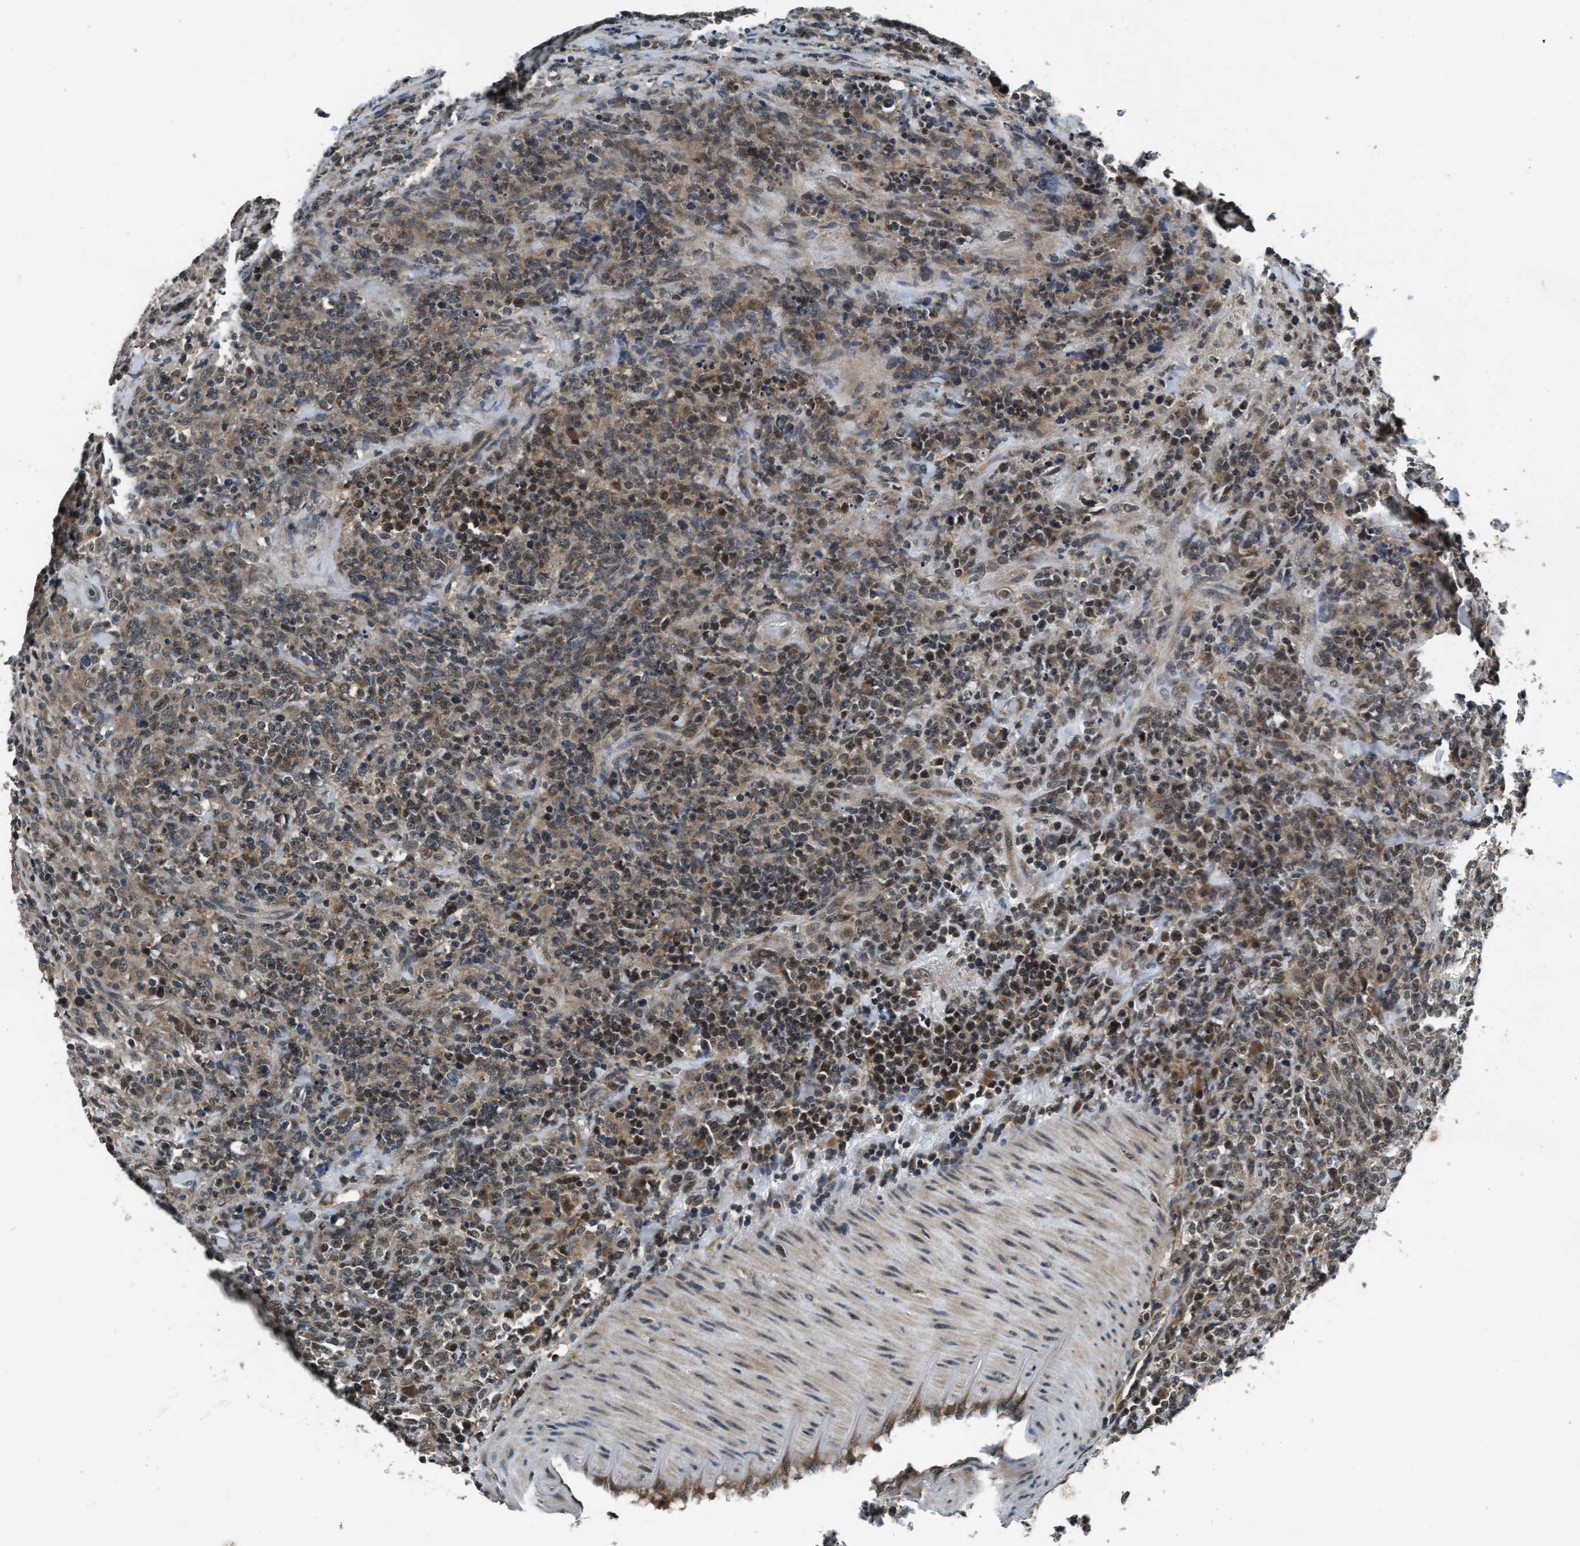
{"staining": {"intensity": "weak", "quantity": ">75%", "location": "nuclear"}, "tissue": "lymphoma", "cell_type": "Tumor cells", "image_type": "cancer", "snomed": [{"axis": "morphology", "description": "Malignant lymphoma, non-Hodgkin's type, High grade"}, {"axis": "topography", "description": "Soft tissue"}], "caption": "Protein expression analysis of lymphoma shows weak nuclear staining in approximately >75% of tumor cells.", "gene": "WASF1", "patient": {"sex": "male", "age": 18}}